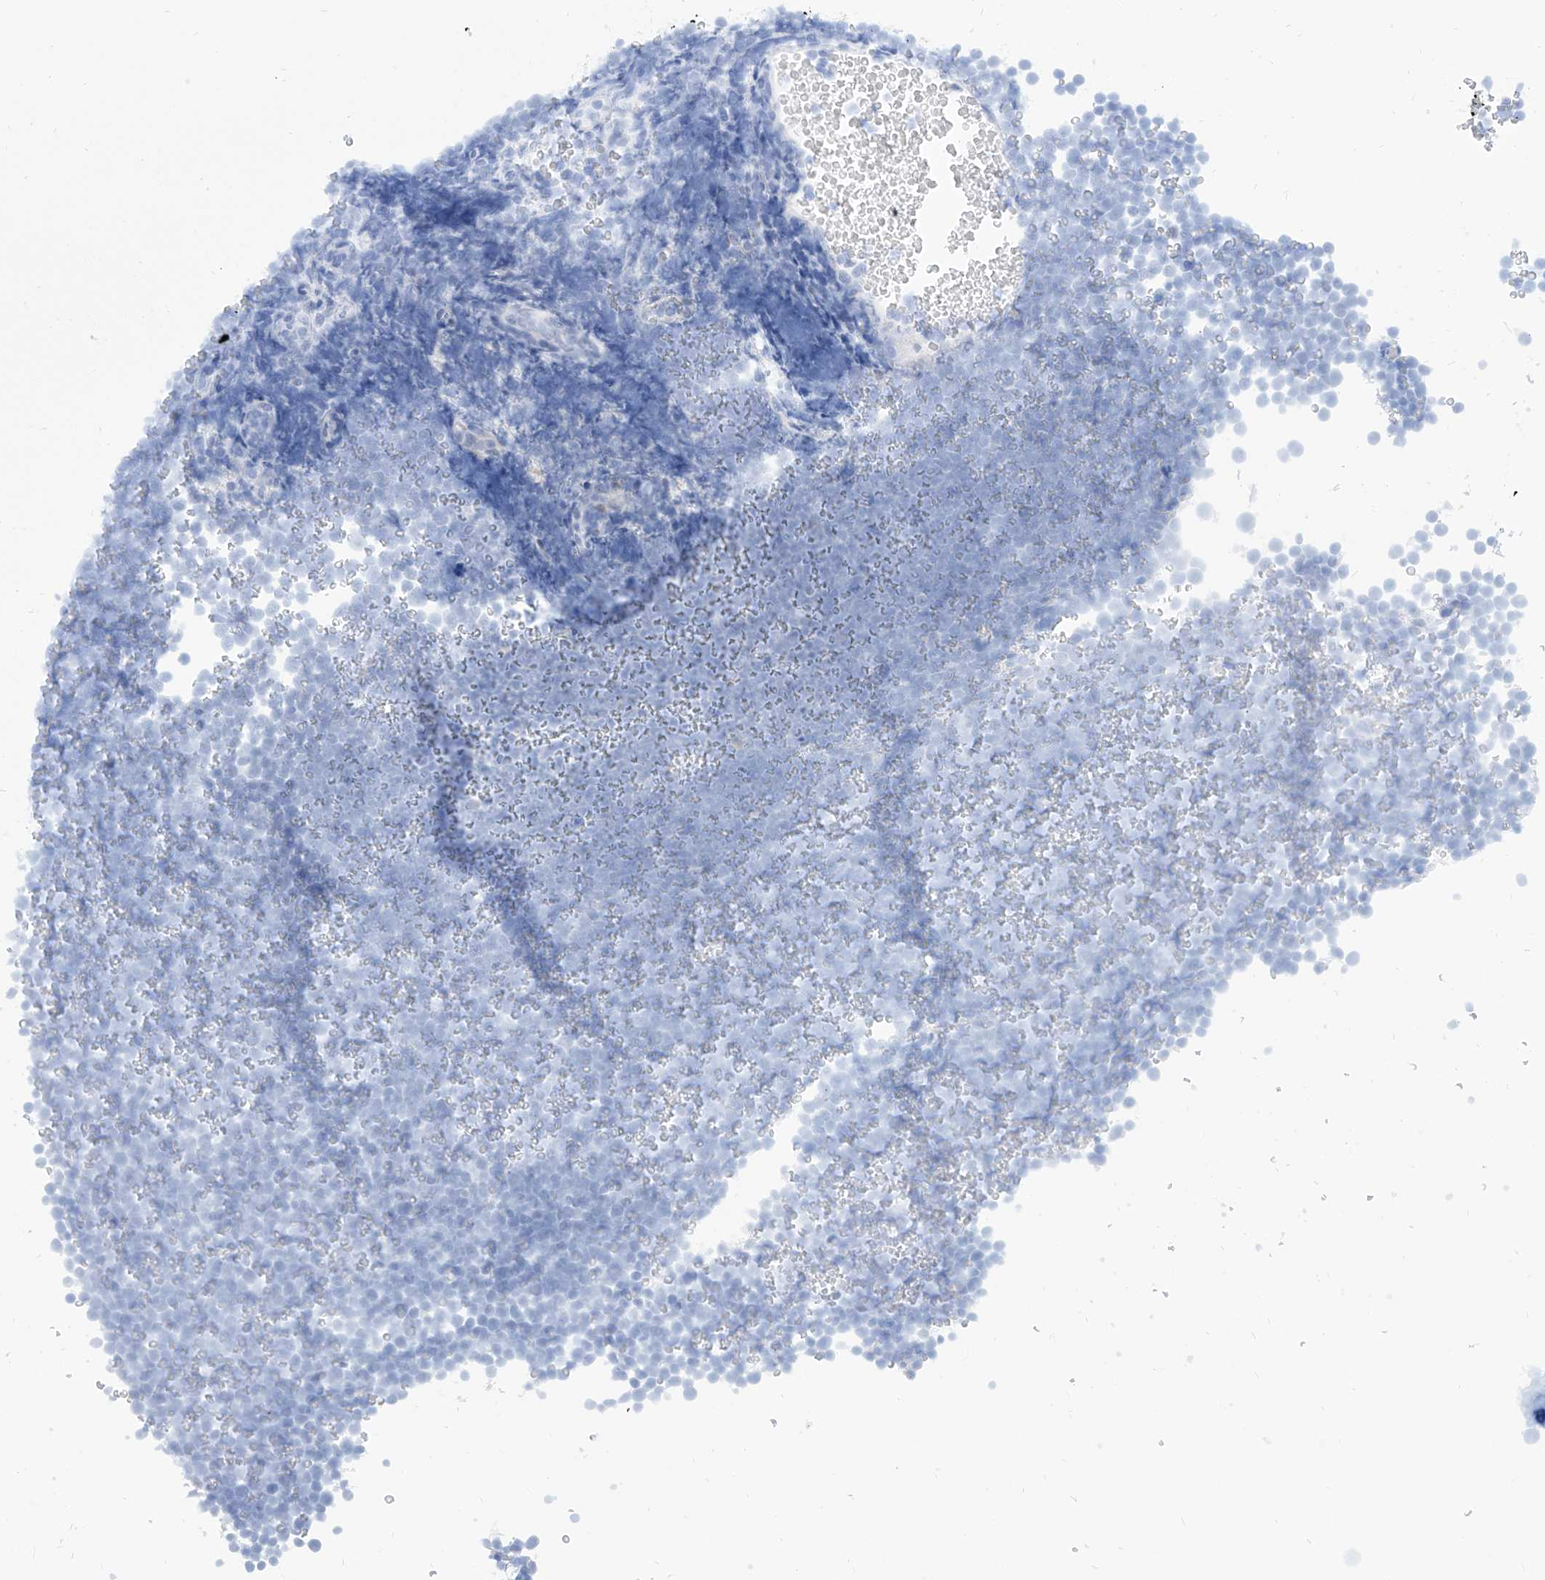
{"staining": {"intensity": "negative", "quantity": "none", "location": "none"}, "tissue": "lymphoma", "cell_type": "Tumor cells", "image_type": "cancer", "snomed": [{"axis": "morphology", "description": "Malignant lymphoma, non-Hodgkin's type, High grade"}, {"axis": "topography", "description": "Lymph node"}], "caption": "This micrograph is of high-grade malignant lymphoma, non-Hodgkin's type stained with immunohistochemistry to label a protein in brown with the nuclei are counter-stained blue. There is no positivity in tumor cells.", "gene": "PDXK", "patient": {"sex": "male", "age": 13}}